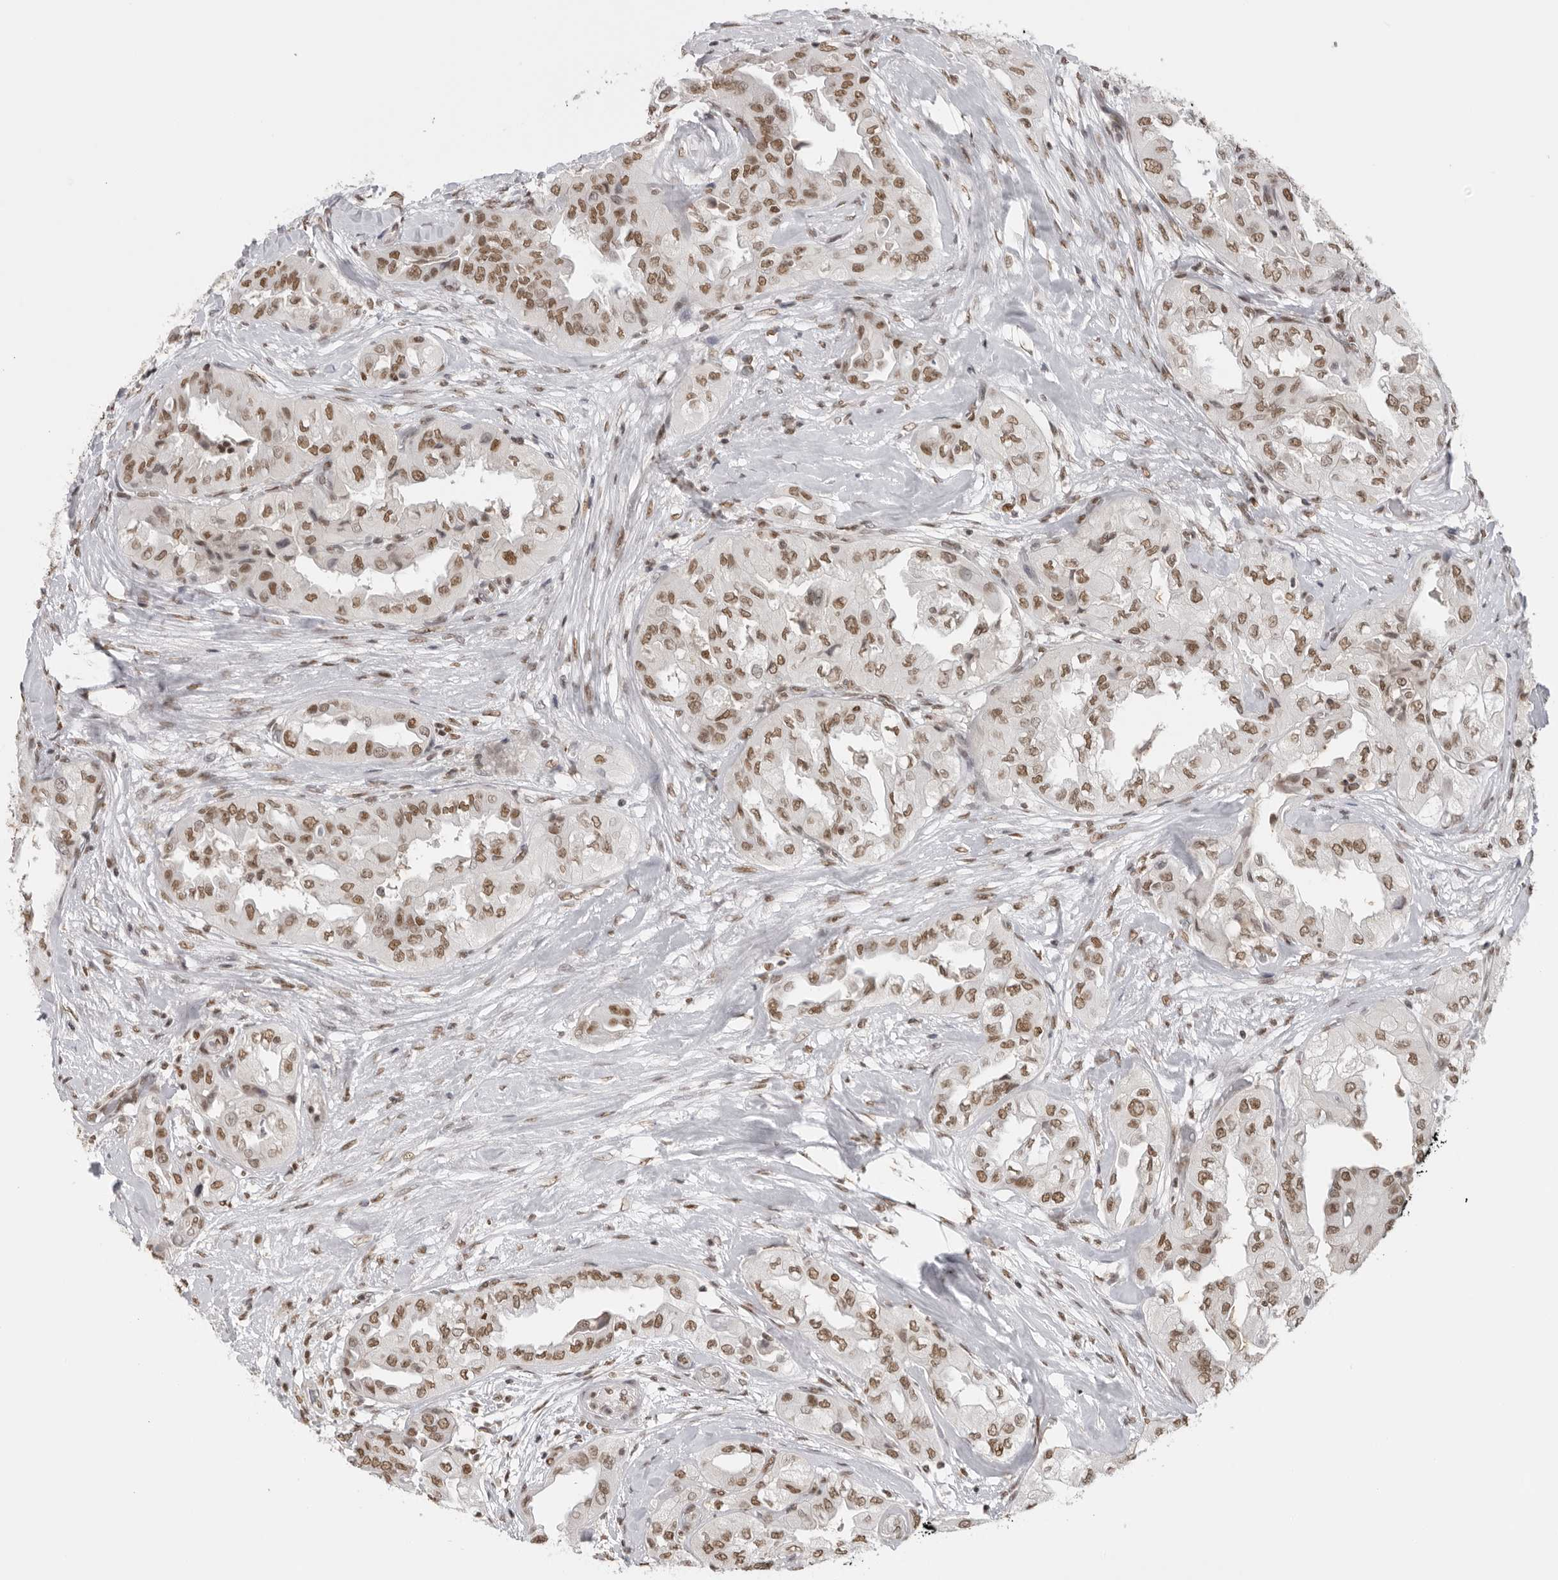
{"staining": {"intensity": "moderate", "quantity": ">75%", "location": "nuclear"}, "tissue": "thyroid cancer", "cell_type": "Tumor cells", "image_type": "cancer", "snomed": [{"axis": "morphology", "description": "Papillary adenocarcinoma, NOS"}, {"axis": "topography", "description": "Thyroid gland"}], "caption": "This is a photomicrograph of immunohistochemistry (IHC) staining of thyroid papillary adenocarcinoma, which shows moderate expression in the nuclear of tumor cells.", "gene": "RPA2", "patient": {"sex": "female", "age": 59}}